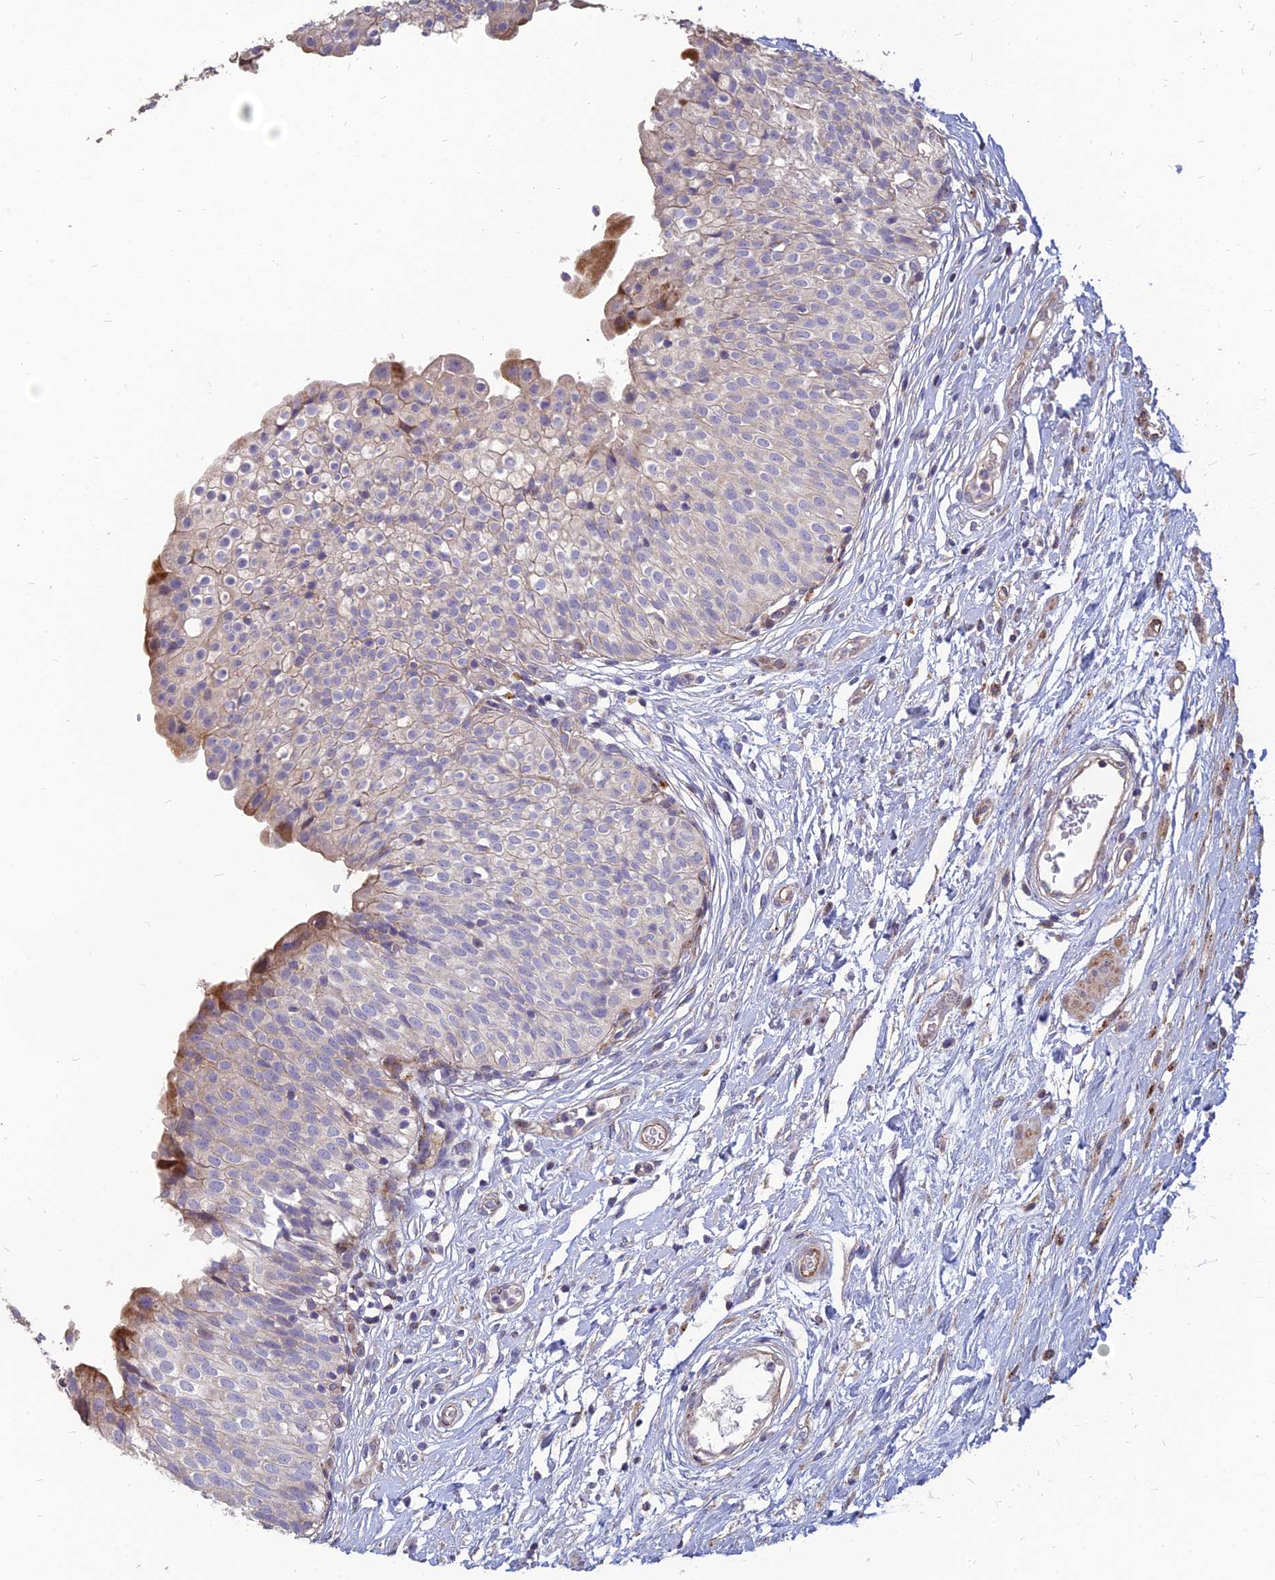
{"staining": {"intensity": "weak", "quantity": "<25%", "location": "cytoplasmic/membranous,nuclear"}, "tissue": "urinary bladder", "cell_type": "Urothelial cells", "image_type": "normal", "snomed": [{"axis": "morphology", "description": "Normal tissue, NOS"}, {"axis": "topography", "description": "Urinary bladder"}], "caption": "This is an immunohistochemistry photomicrograph of benign urinary bladder. There is no staining in urothelial cells.", "gene": "ST3GAL6", "patient": {"sex": "male", "age": 55}}